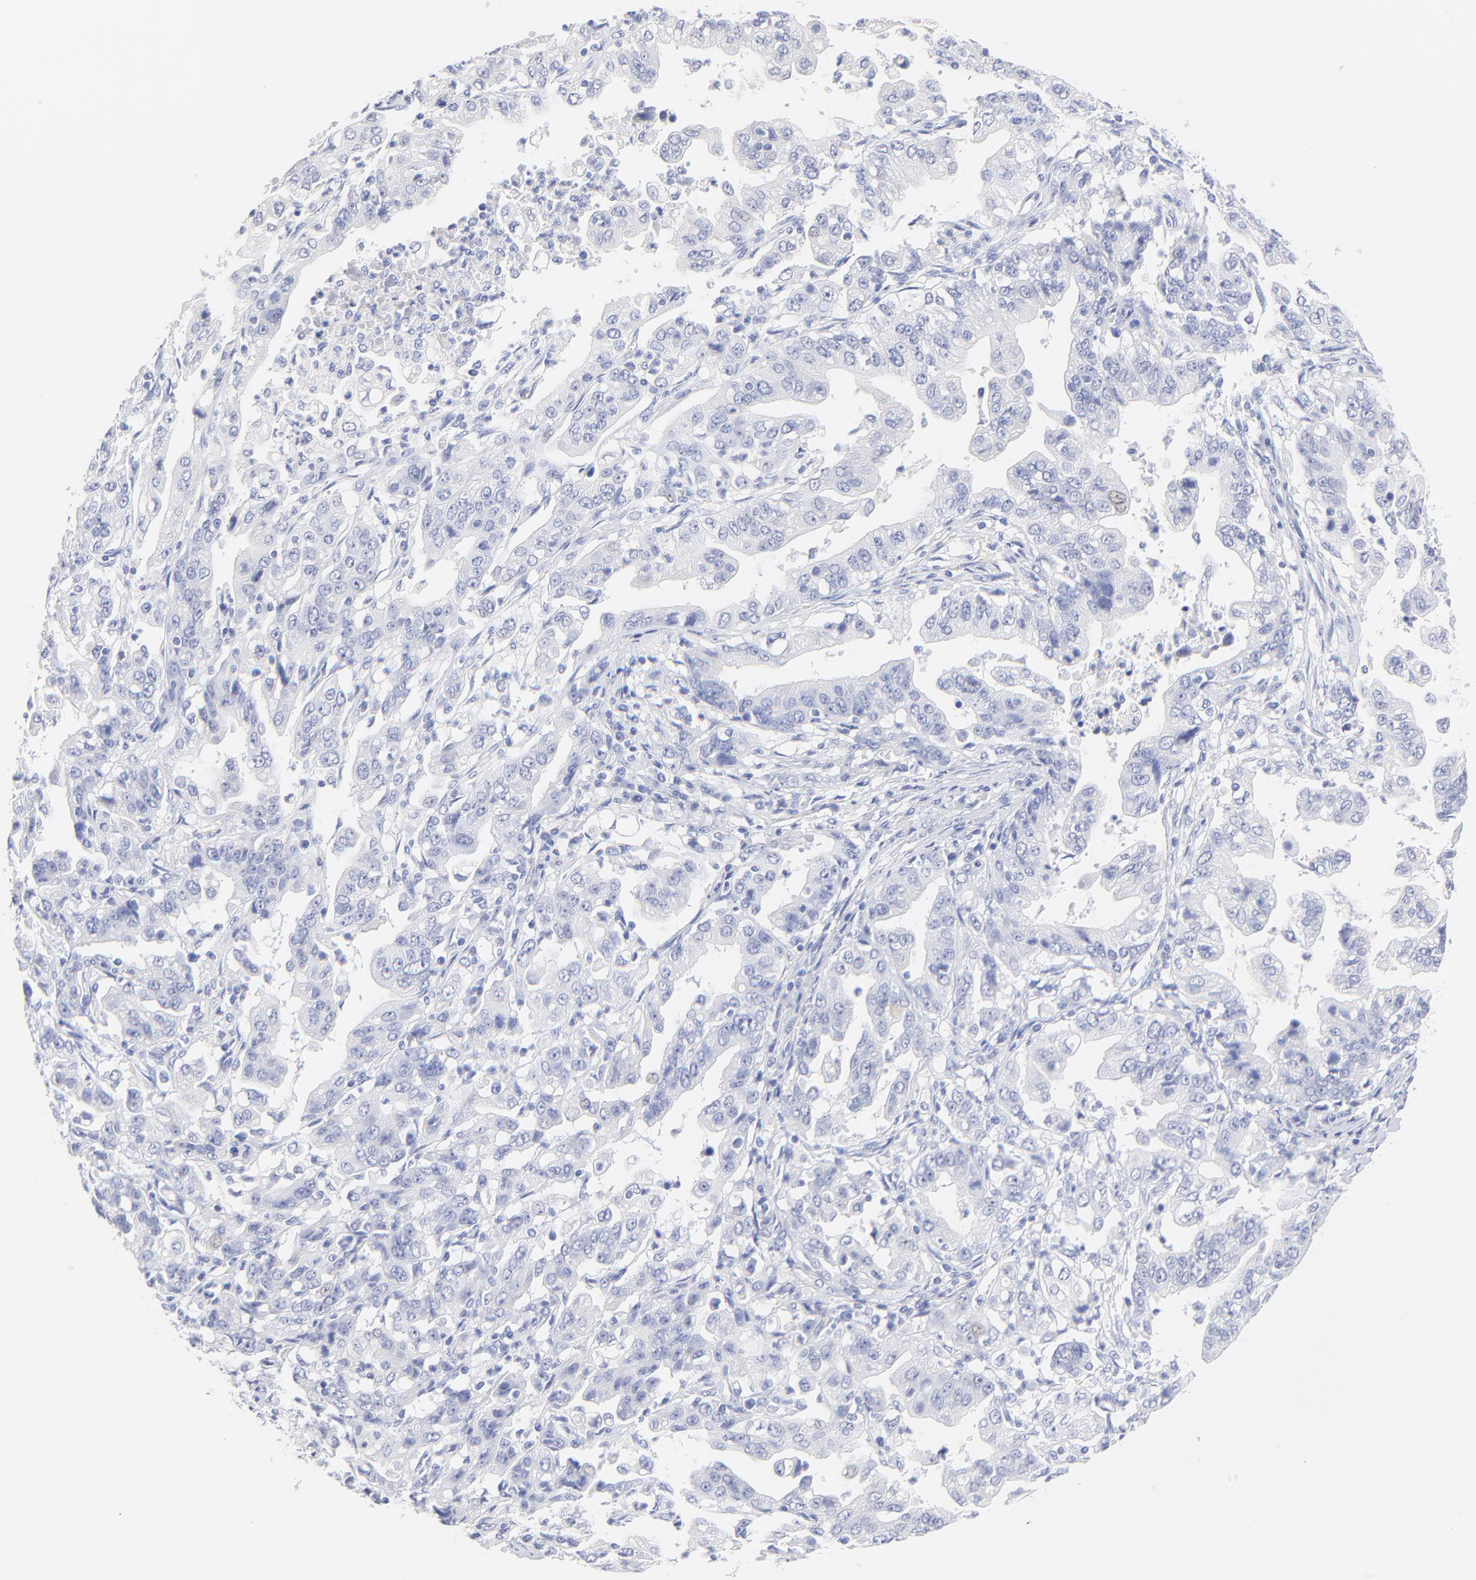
{"staining": {"intensity": "negative", "quantity": "none", "location": "none"}, "tissue": "stomach cancer", "cell_type": "Tumor cells", "image_type": "cancer", "snomed": [{"axis": "morphology", "description": "Adenocarcinoma, NOS"}, {"axis": "topography", "description": "Stomach, upper"}], "caption": "Photomicrograph shows no significant protein positivity in tumor cells of stomach cancer (adenocarcinoma).", "gene": "SULT4A1", "patient": {"sex": "female", "age": 50}}